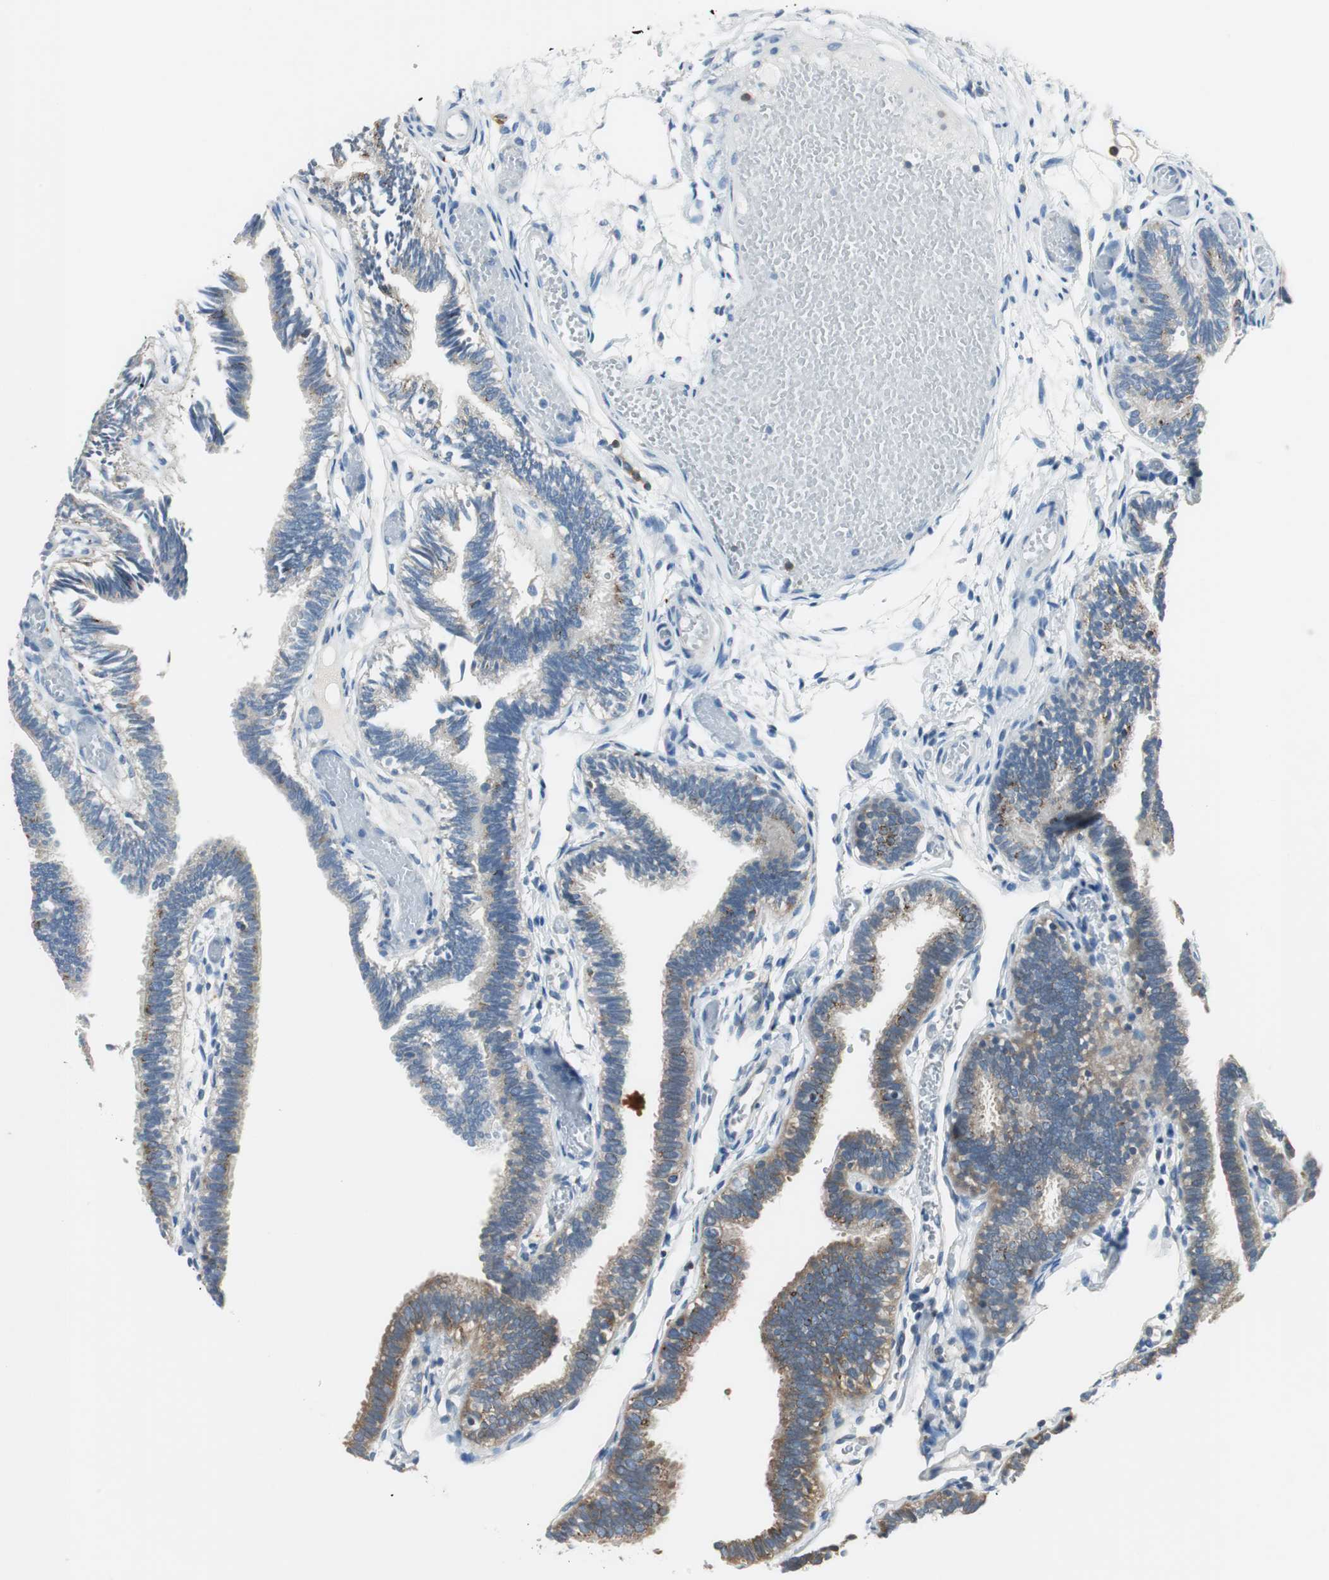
{"staining": {"intensity": "moderate", "quantity": ">75%", "location": "cytoplasmic/membranous"}, "tissue": "fallopian tube", "cell_type": "Glandular cells", "image_type": "normal", "snomed": [{"axis": "morphology", "description": "Normal tissue, NOS"}, {"axis": "topography", "description": "Fallopian tube"}], "caption": "Protein staining by IHC demonstrates moderate cytoplasmic/membranous positivity in approximately >75% of glandular cells in normal fallopian tube.", "gene": "NCK1", "patient": {"sex": "female", "age": 29}}